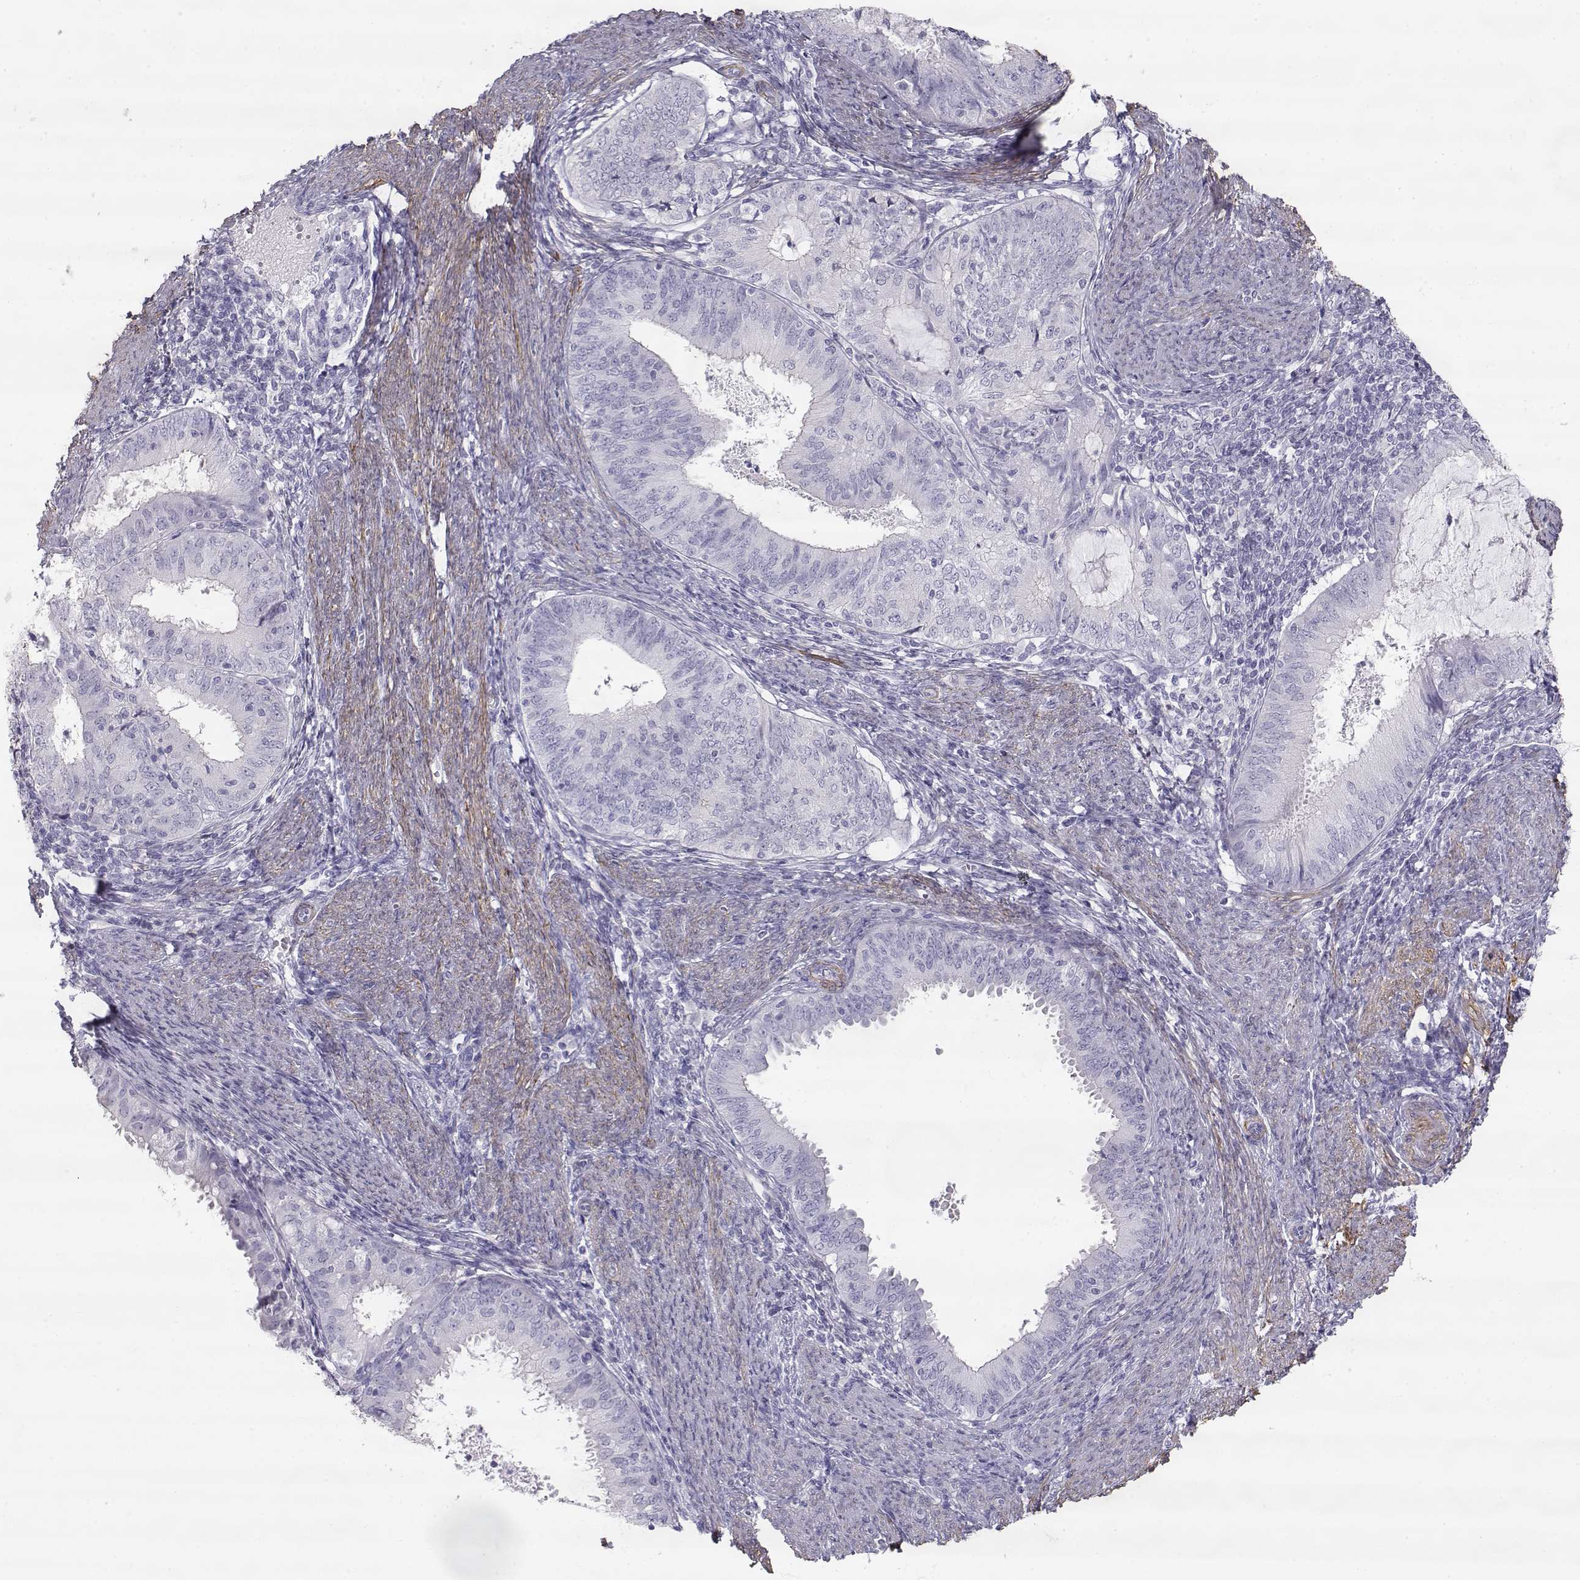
{"staining": {"intensity": "negative", "quantity": "none", "location": "none"}, "tissue": "endometrial cancer", "cell_type": "Tumor cells", "image_type": "cancer", "snomed": [{"axis": "morphology", "description": "Adenocarcinoma, NOS"}, {"axis": "topography", "description": "Endometrium"}], "caption": "Tumor cells show no significant protein positivity in adenocarcinoma (endometrial).", "gene": "SLITRK3", "patient": {"sex": "female", "age": 57}}